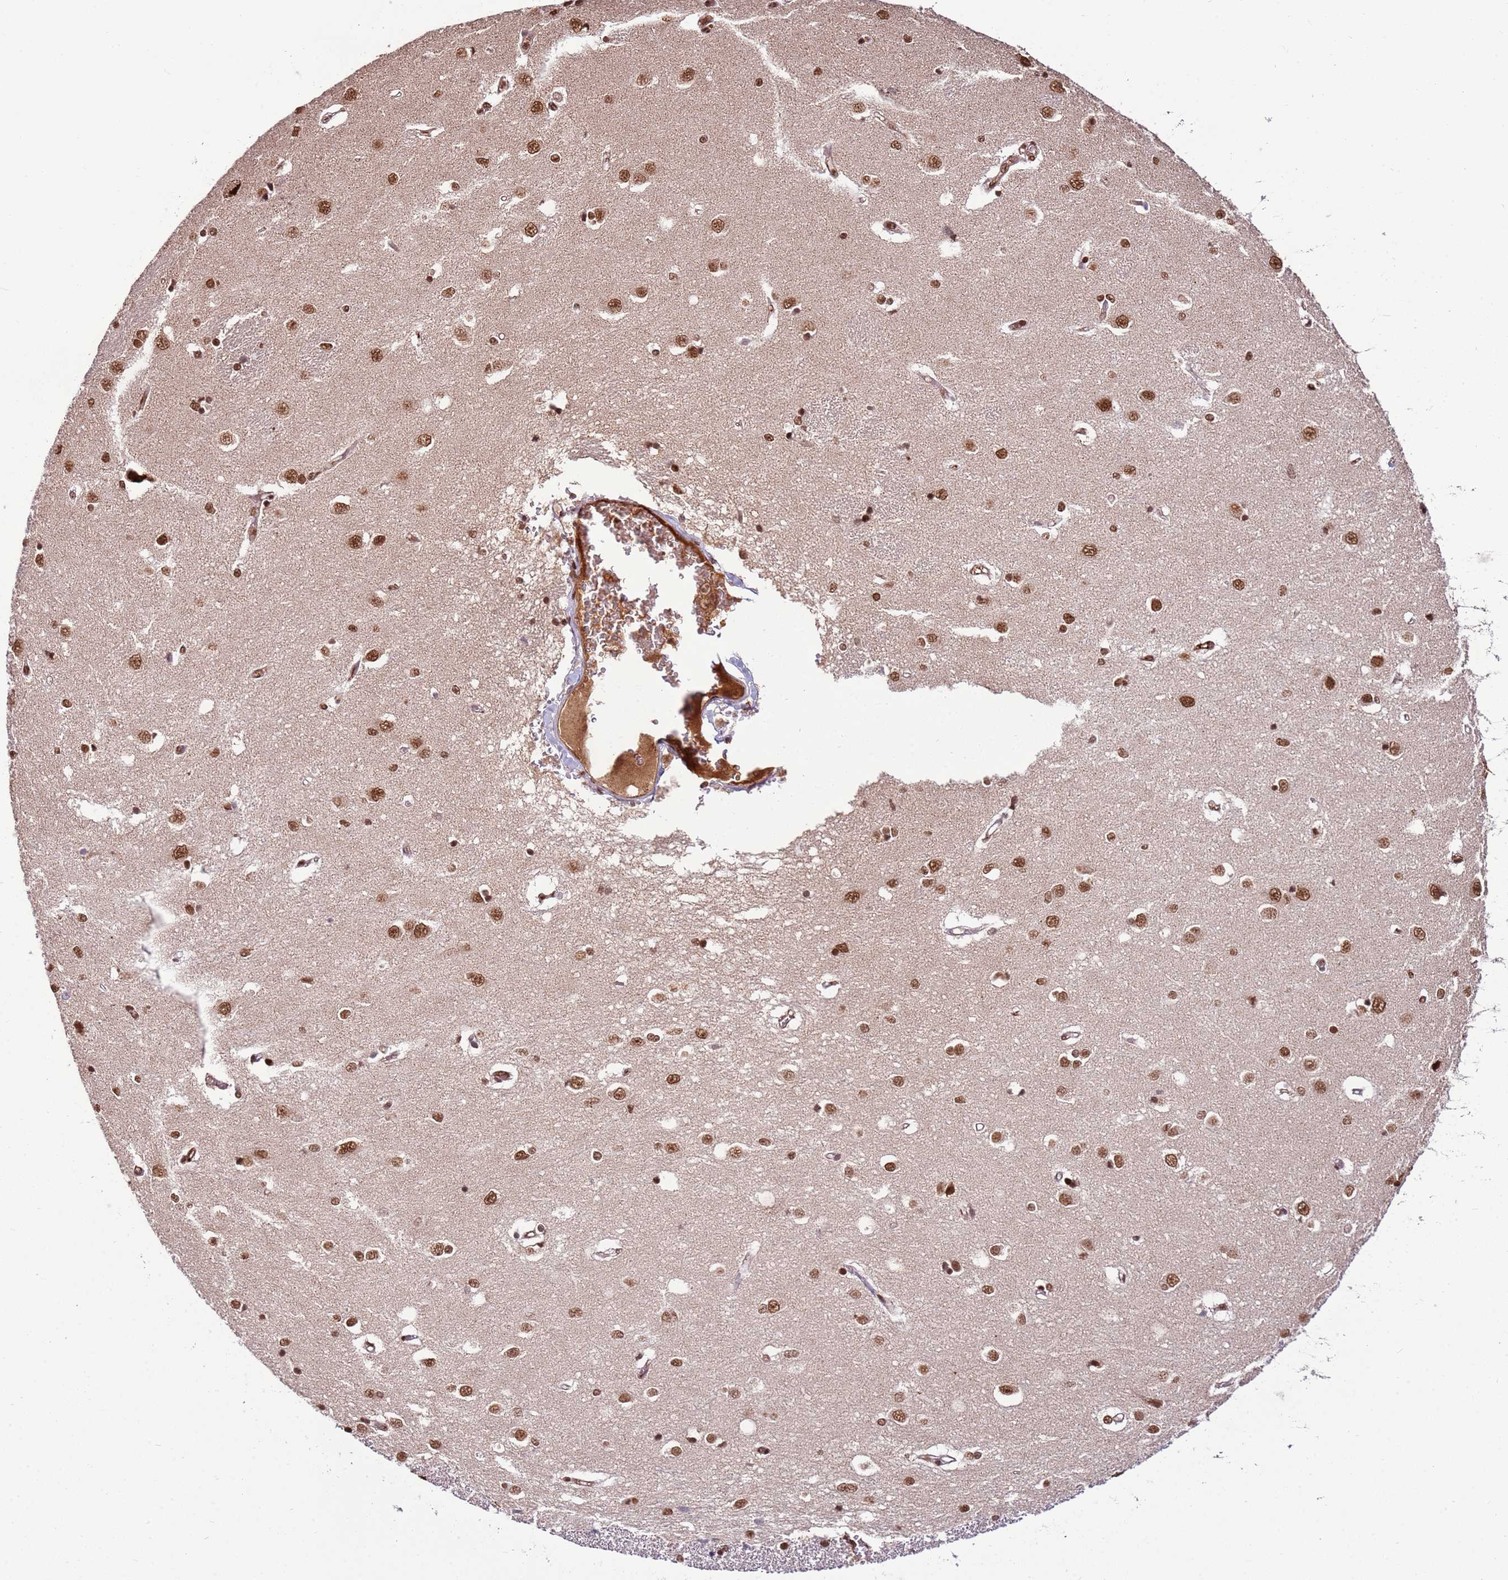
{"staining": {"intensity": "moderate", "quantity": "25%-75%", "location": "nuclear"}, "tissue": "caudate", "cell_type": "Glial cells", "image_type": "normal", "snomed": [{"axis": "morphology", "description": "Normal tissue, NOS"}, {"axis": "topography", "description": "Lateral ventricle wall"}], "caption": "High-power microscopy captured an IHC micrograph of benign caudate, revealing moderate nuclear positivity in approximately 25%-75% of glial cells.", "gene": "ZBTB12", "patient": {"sex": "male", "age": 37}}